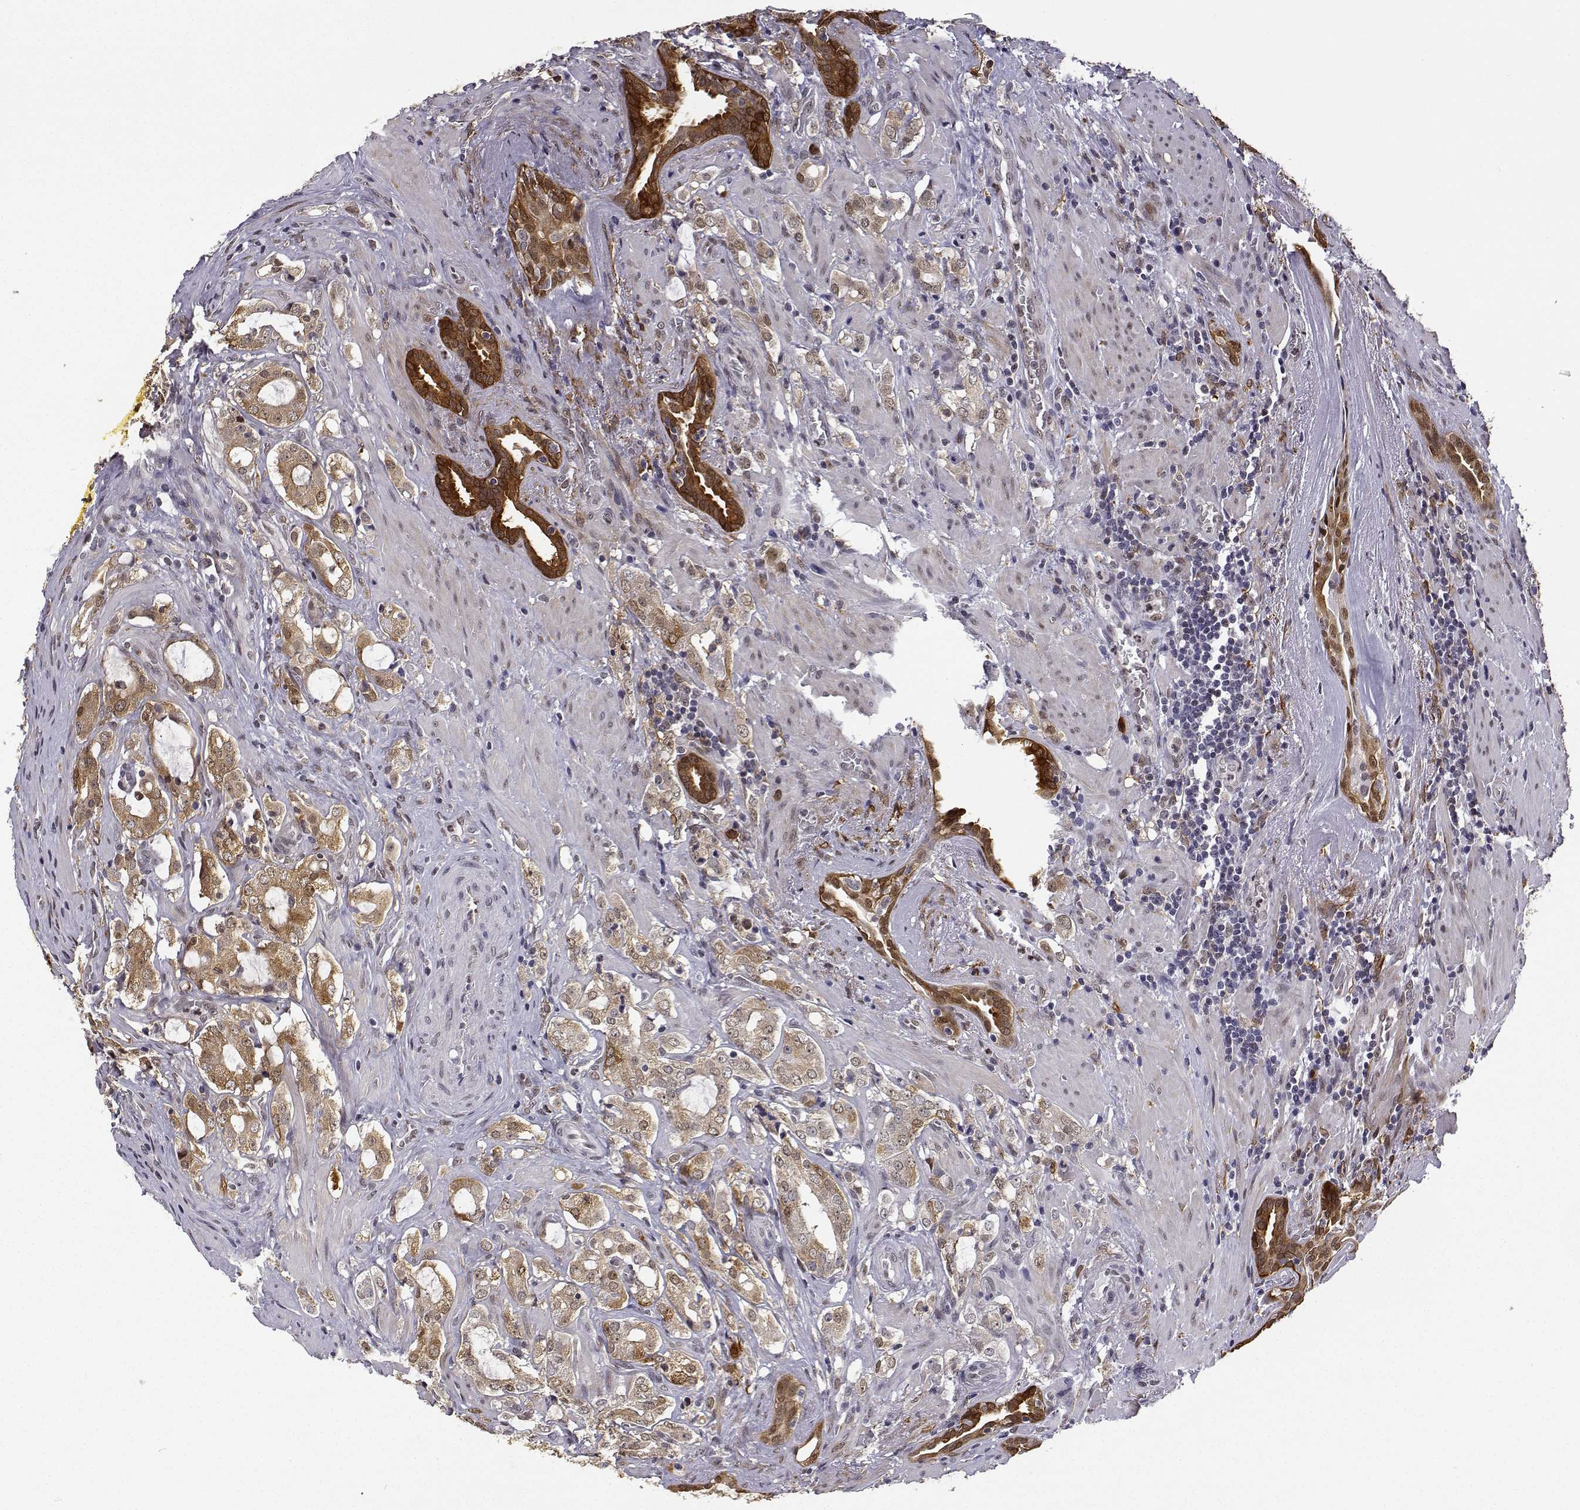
{"staining": {"intensity": "moderate", "quantity": ">75%", "location": "cytoplasmic/membranous,nuclear"}, "tissue": "prostate cancer", "cell_type": "Tumor cells", "image_type": "cancer", "snomed": [{"axis": "morphology", "description": "Adenocarcinoma, NOS"}, {"axis": "topography", "description": "Prostate"}], "caption": "Prostate adenocarcinoma tissue reveals moderate cytoplasmic/membranous and nuclear staining in approximately >75% of tumor cells, visualized by immunohistochemistry.", "gene": "PHGDH", "patient": {"sex": "male", "age": 66}}